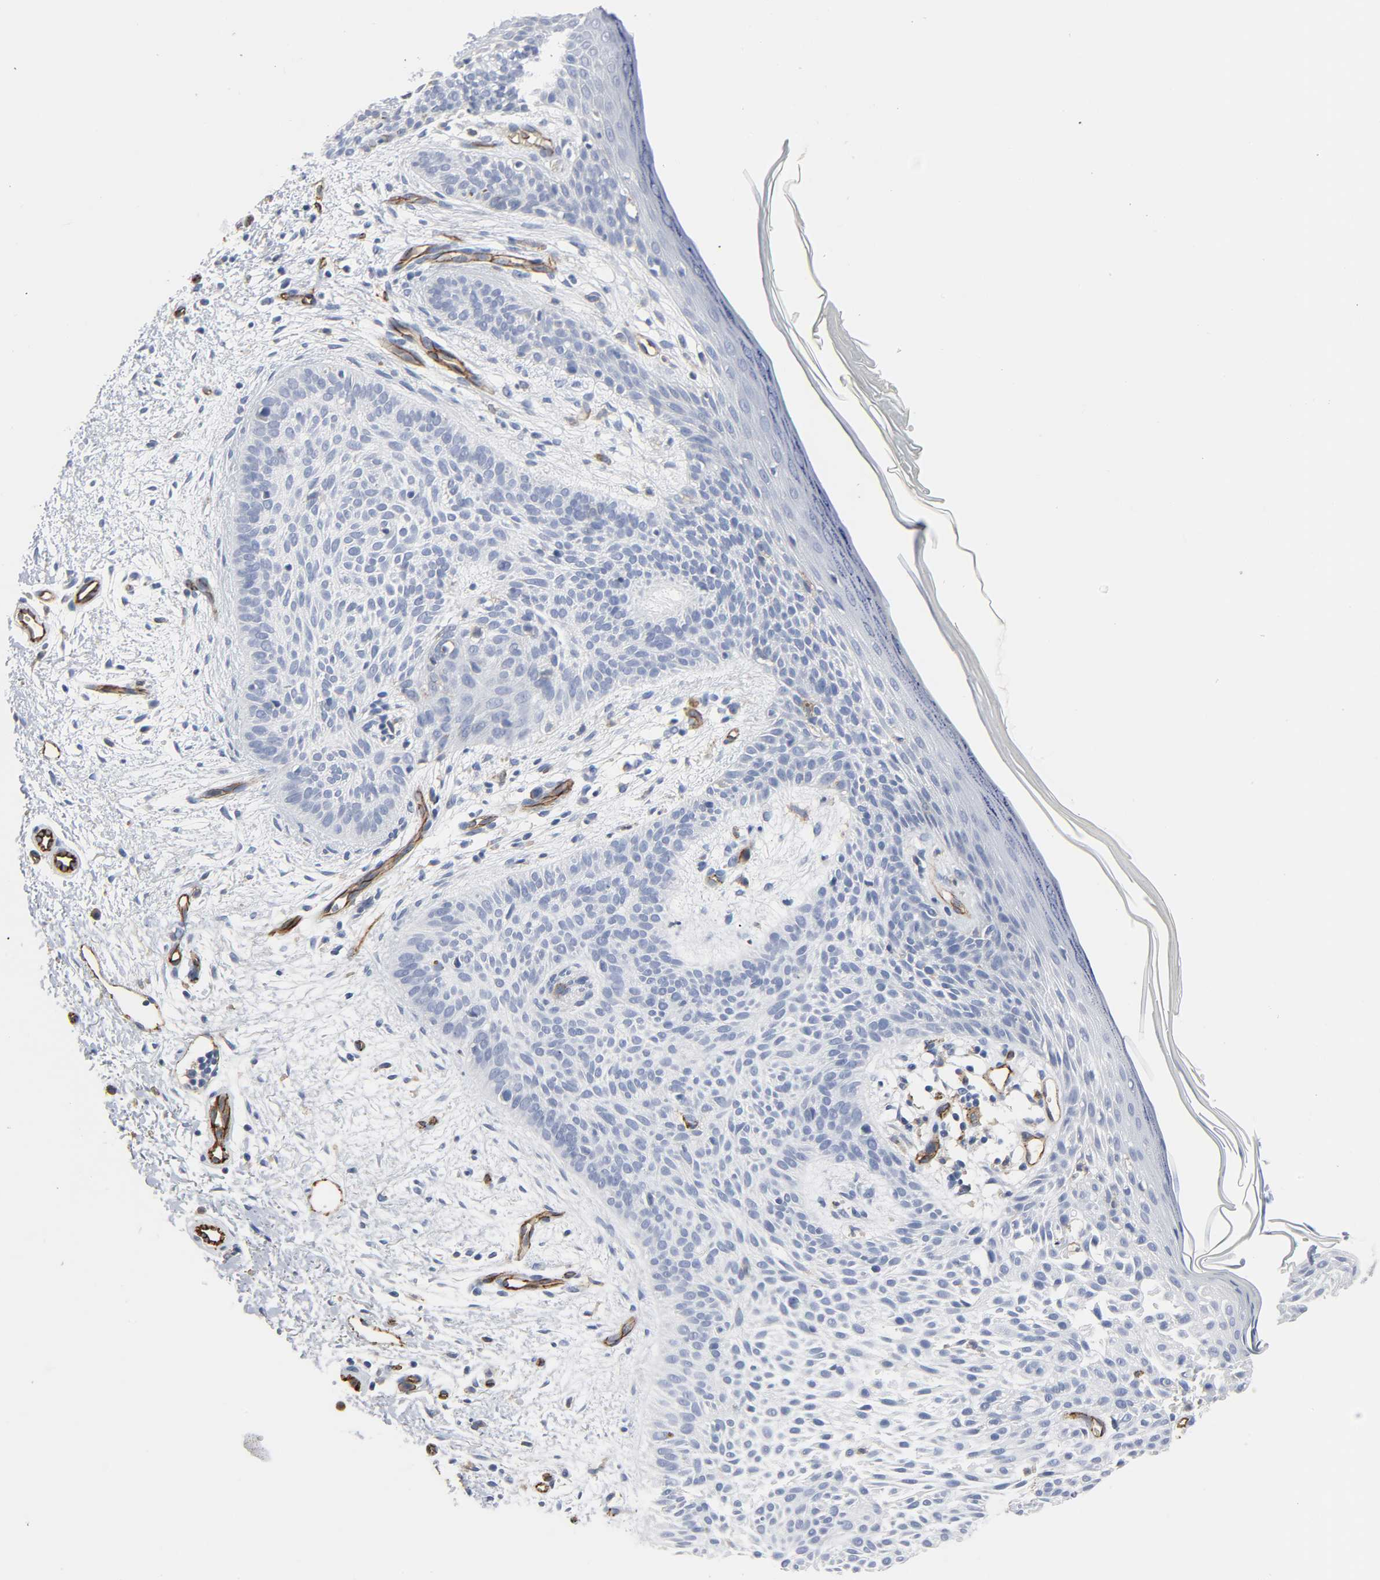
{"staining": {"intensity": "negative", "quantity": "none", "location": "none"}, "tissue": "skin cancer", "cell_type": "Tumor cells", "image_type": "cancer", "snomed": [{"axis": "morphology", "description": "Normal tissue, NOS"}, {"axis": "morphology", "description": "Basal cell carcinoma"}, {"axis": "topography", "description": "Skin"}], "caption": "A micrograph of human skin cancer (basal cell carcinoma) is negative for staining in tumor cells. The staining was performed using DAB to visualize the protein expression in brown, while the nuclei were stained in blue with hematoxylin (Magnification: 20x).", "gene": "PECAM1", "patient": {"sex": "female", "age": 69}}